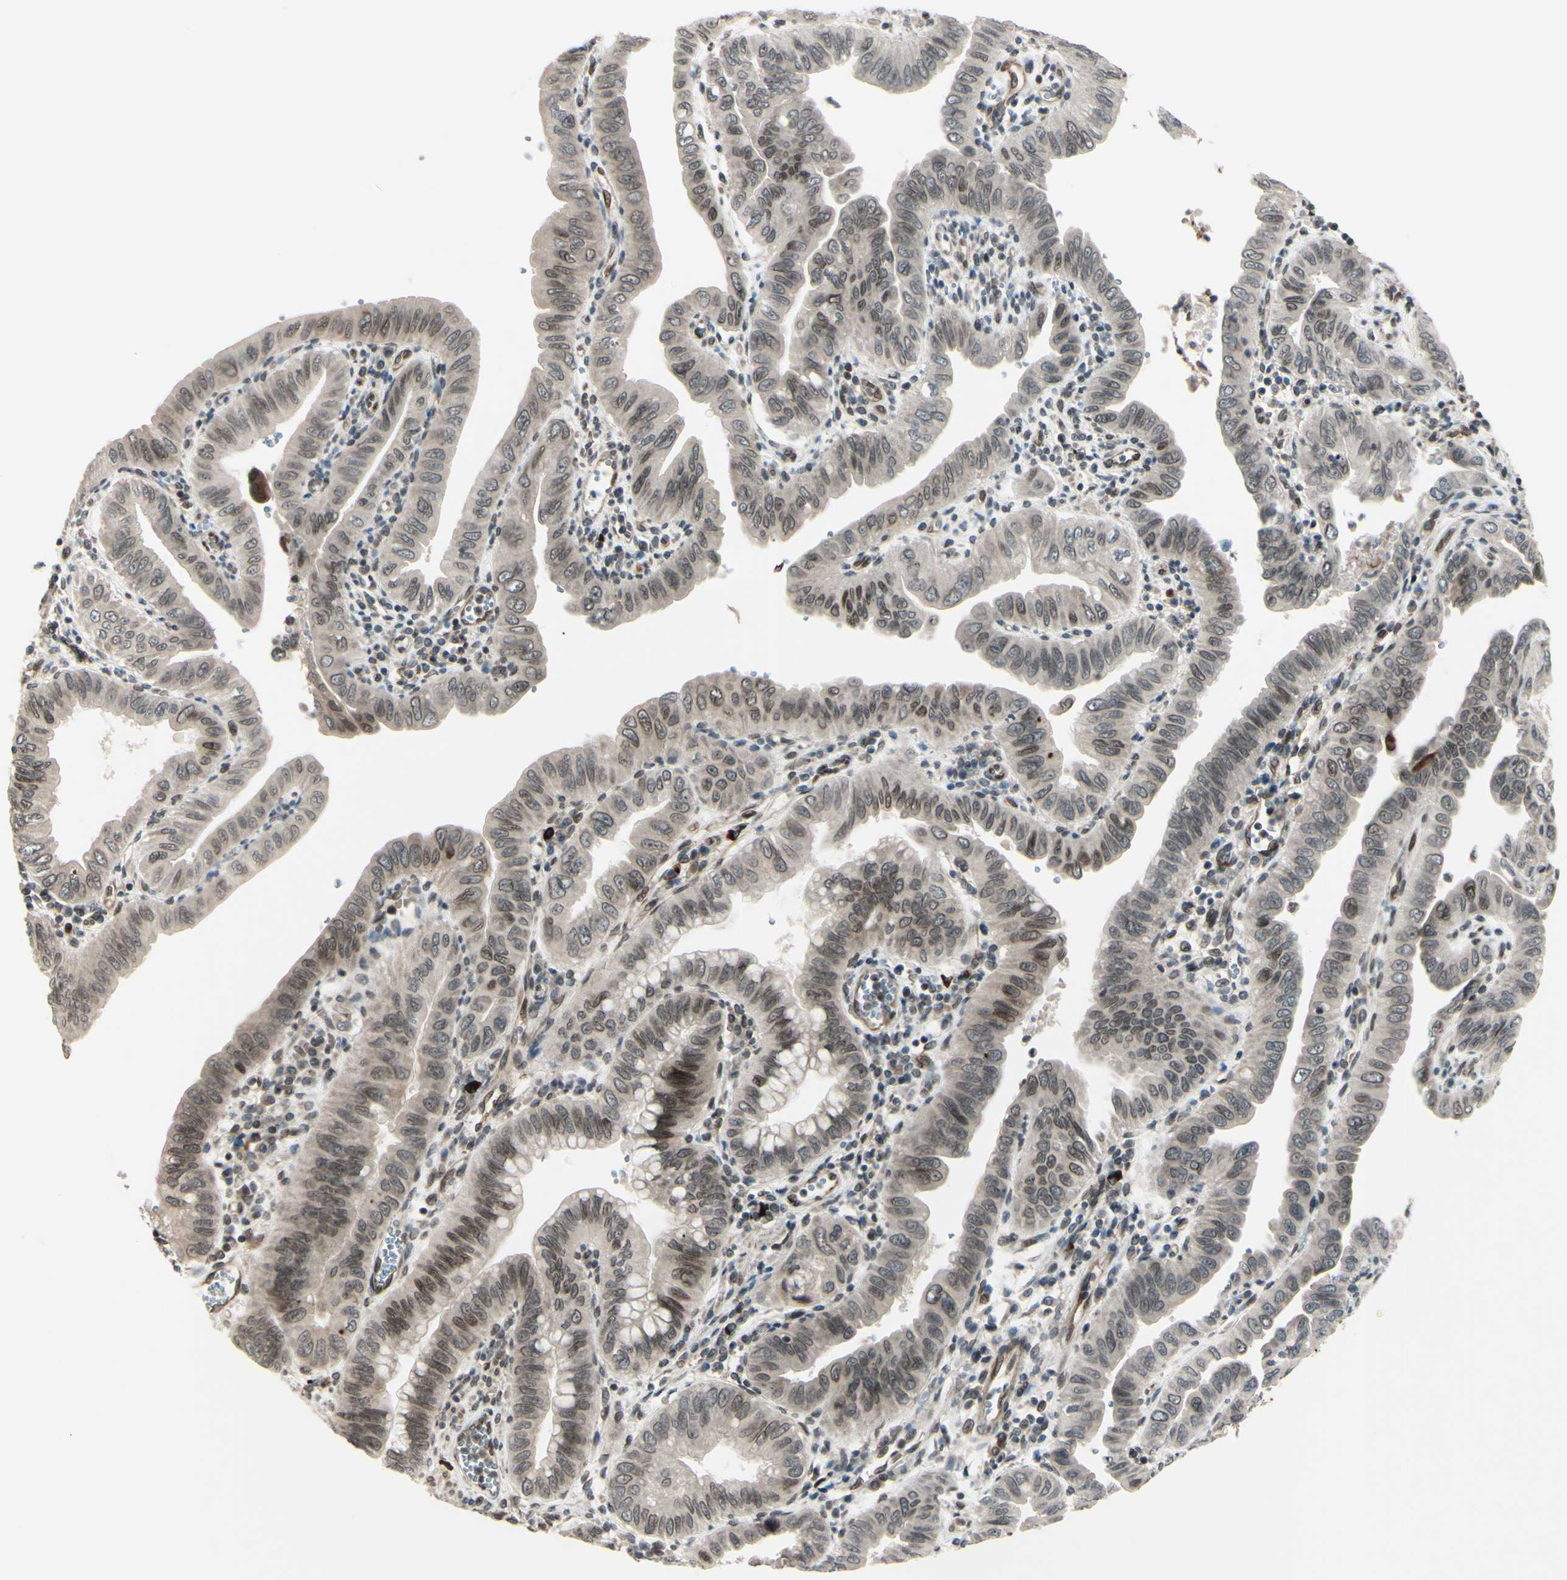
{"staining": {"intensity": "moderate", "quantity": "<25%", "location": "cytoplasmic/membranous,nuclear"}, "tissue": "pancreatic cancer", "cell_type": "Tumor cells", "image_type": "cancer", "snomed": [{"axis": "morphology", "description": "Normal tissue, NOS"}, {"axis": "topography", "description": "Lymph node"}], "caption": "High-power microscopy captured an immunohistochemistry histopathology image of pancreatic cancer, revealing moderate cytoplasmic/membranous and nuclear staining in approximately <25% of tumor cells.", "gene": "MLF2", "patient": {"sex": "male", "age": 50}}